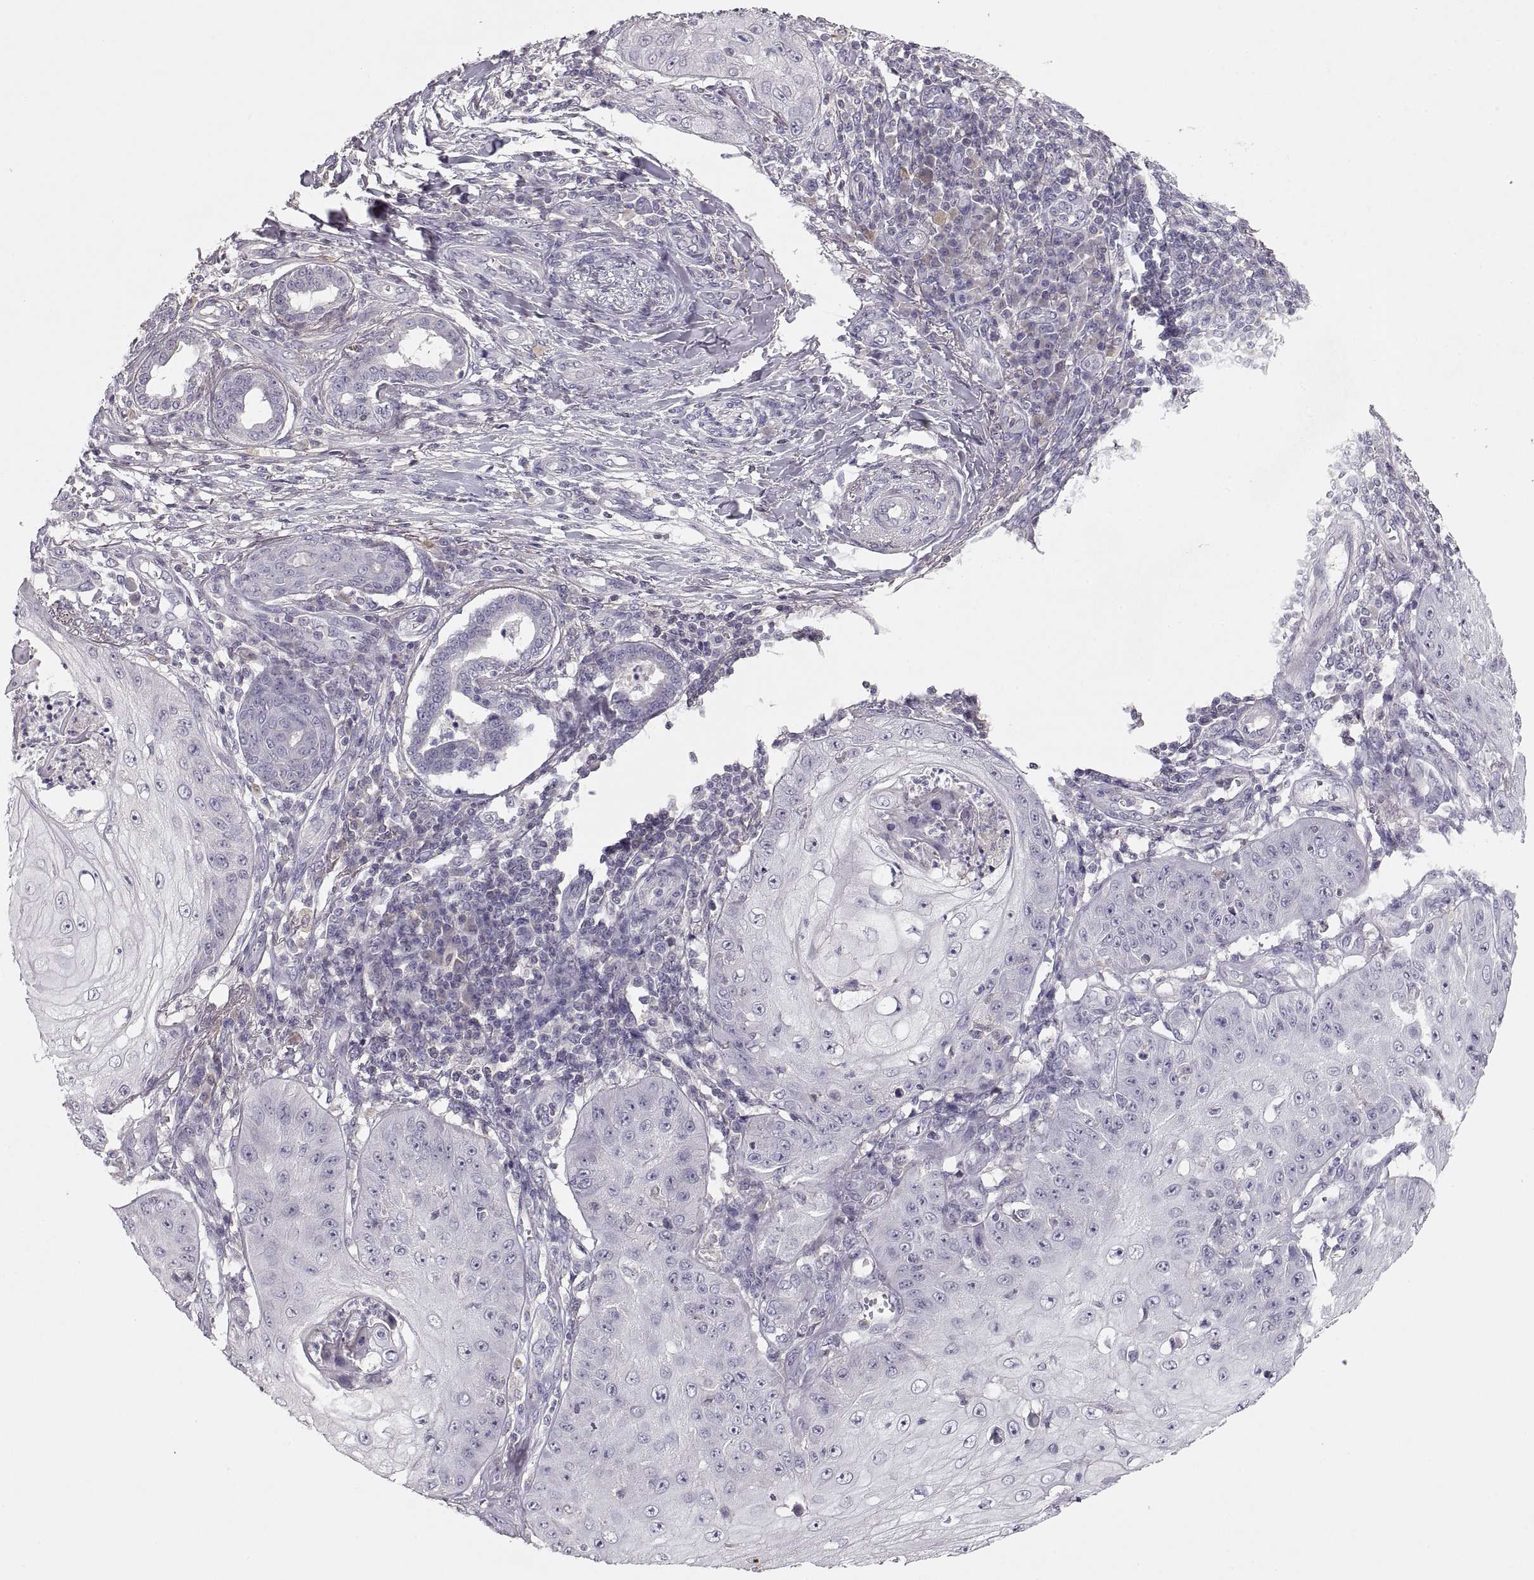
{"staining": {"intensity": "negative", "quantity": "none", "location": "none"}, "tissue": "skin cancer", "cell_type": "Tumor cells", "image_type": "cancer", "snomed": [{"axis": "morphology", "description": "Squamous cell carcinoma, NOS"}, {"axis": "topography", "description": "Skin"}], "caption": "Tumor cells show no significant protein staining in skin cancer (squamous cell carcinoma). (DAB IHC, high magnification).", "gene": "ADAM11", "patient": {"sex": "male", "age": 70}}